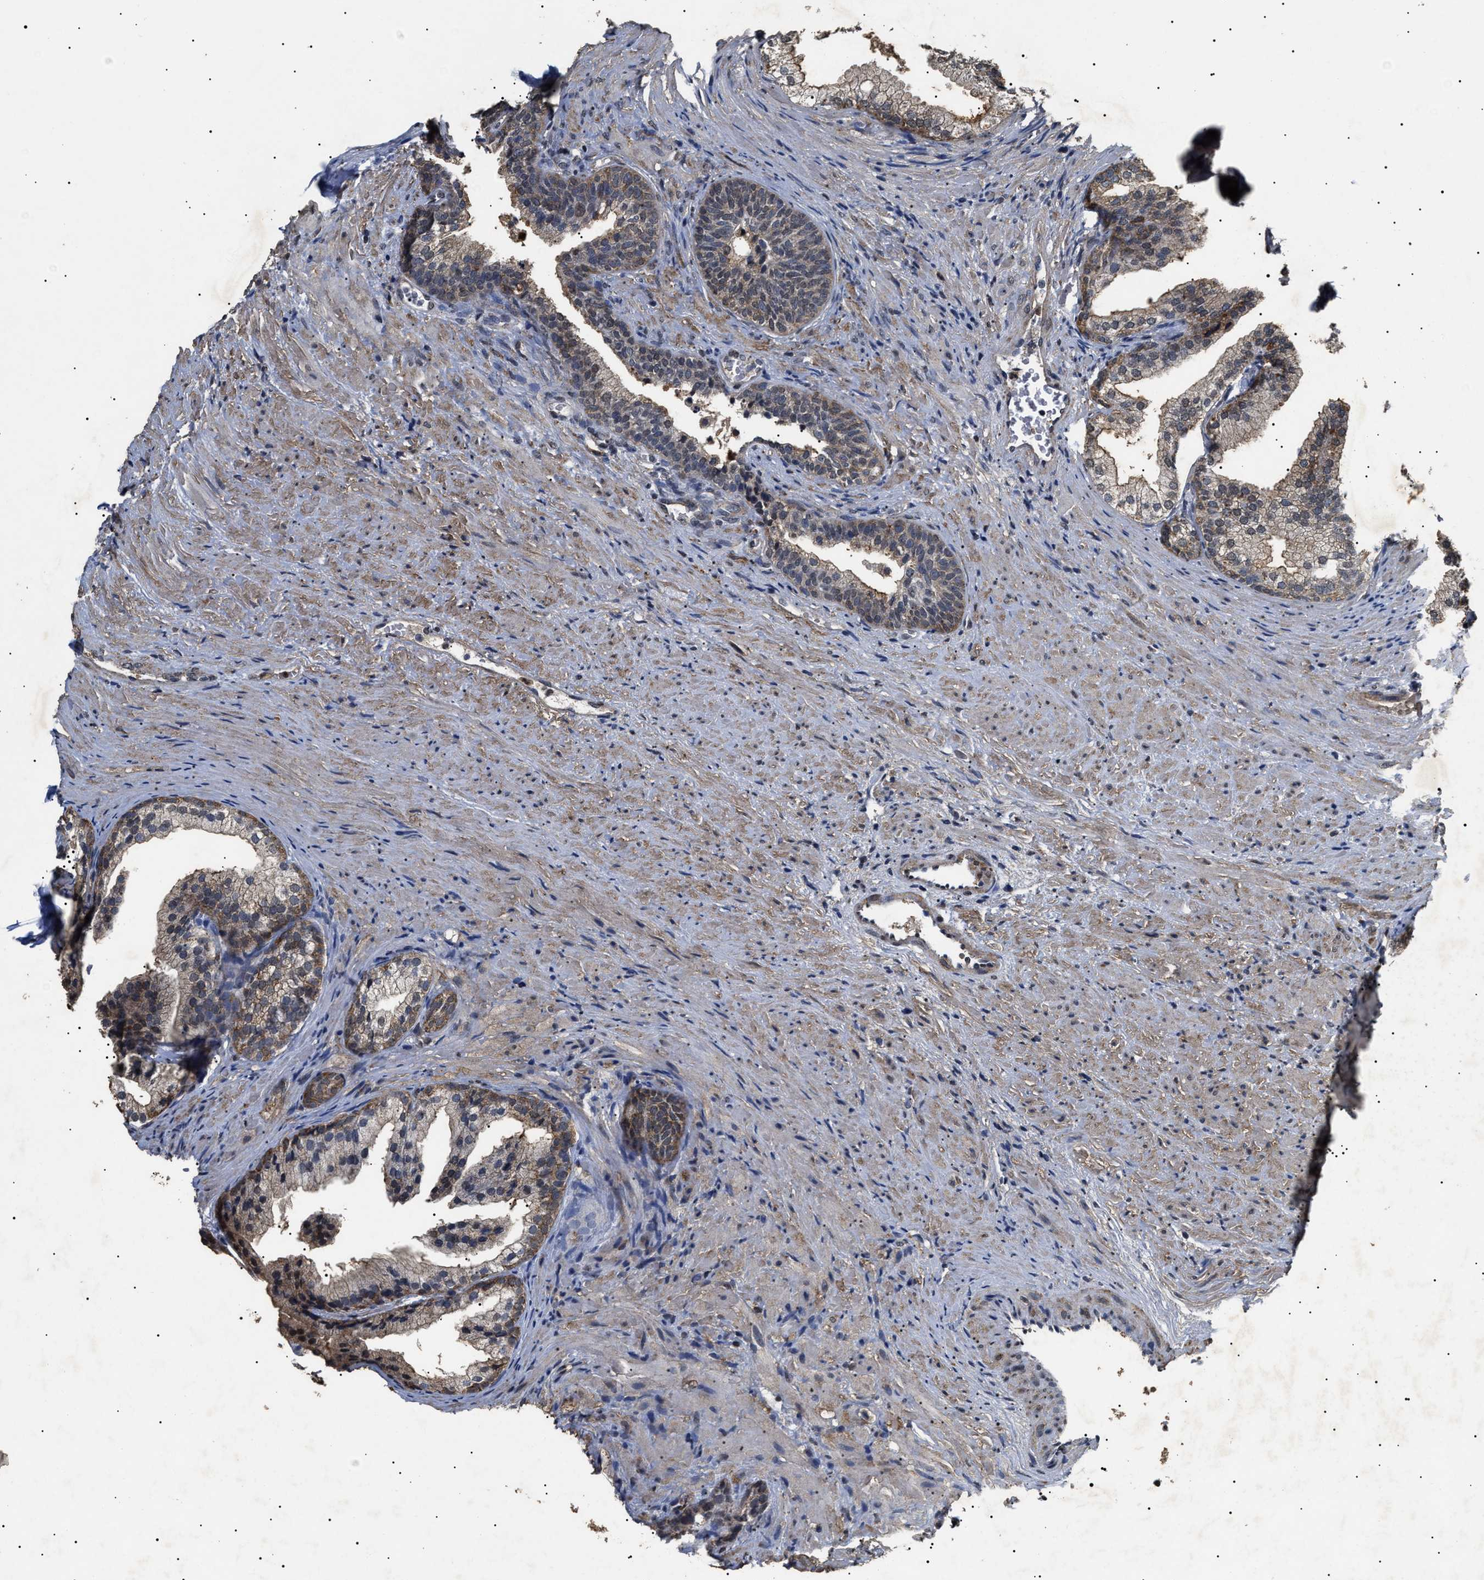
{"staining": {"intensity": "weak", "quantity": ">75%", "location": "cytoplasmic/membranous,nuclear"}, "tissue": "prostate", "cell_type": "Glandular cells", "image_type": "normal", "snomed": [{"axis": "morphology", "description": "Normal tissue, NOS"}, {"axis": "topography", "description": "Prostate"}], "caption": "This image reveals normal prostate stained with immunohistochemistry (IHC) to label a protein in brown. The cytoplasmic/membranous,nuclear of glandular cells show weak positivity for the protein. Nuclei are counter-stained blue.", "gene": "ANP32E", "patient": {"sex": "male", "age": 76}}